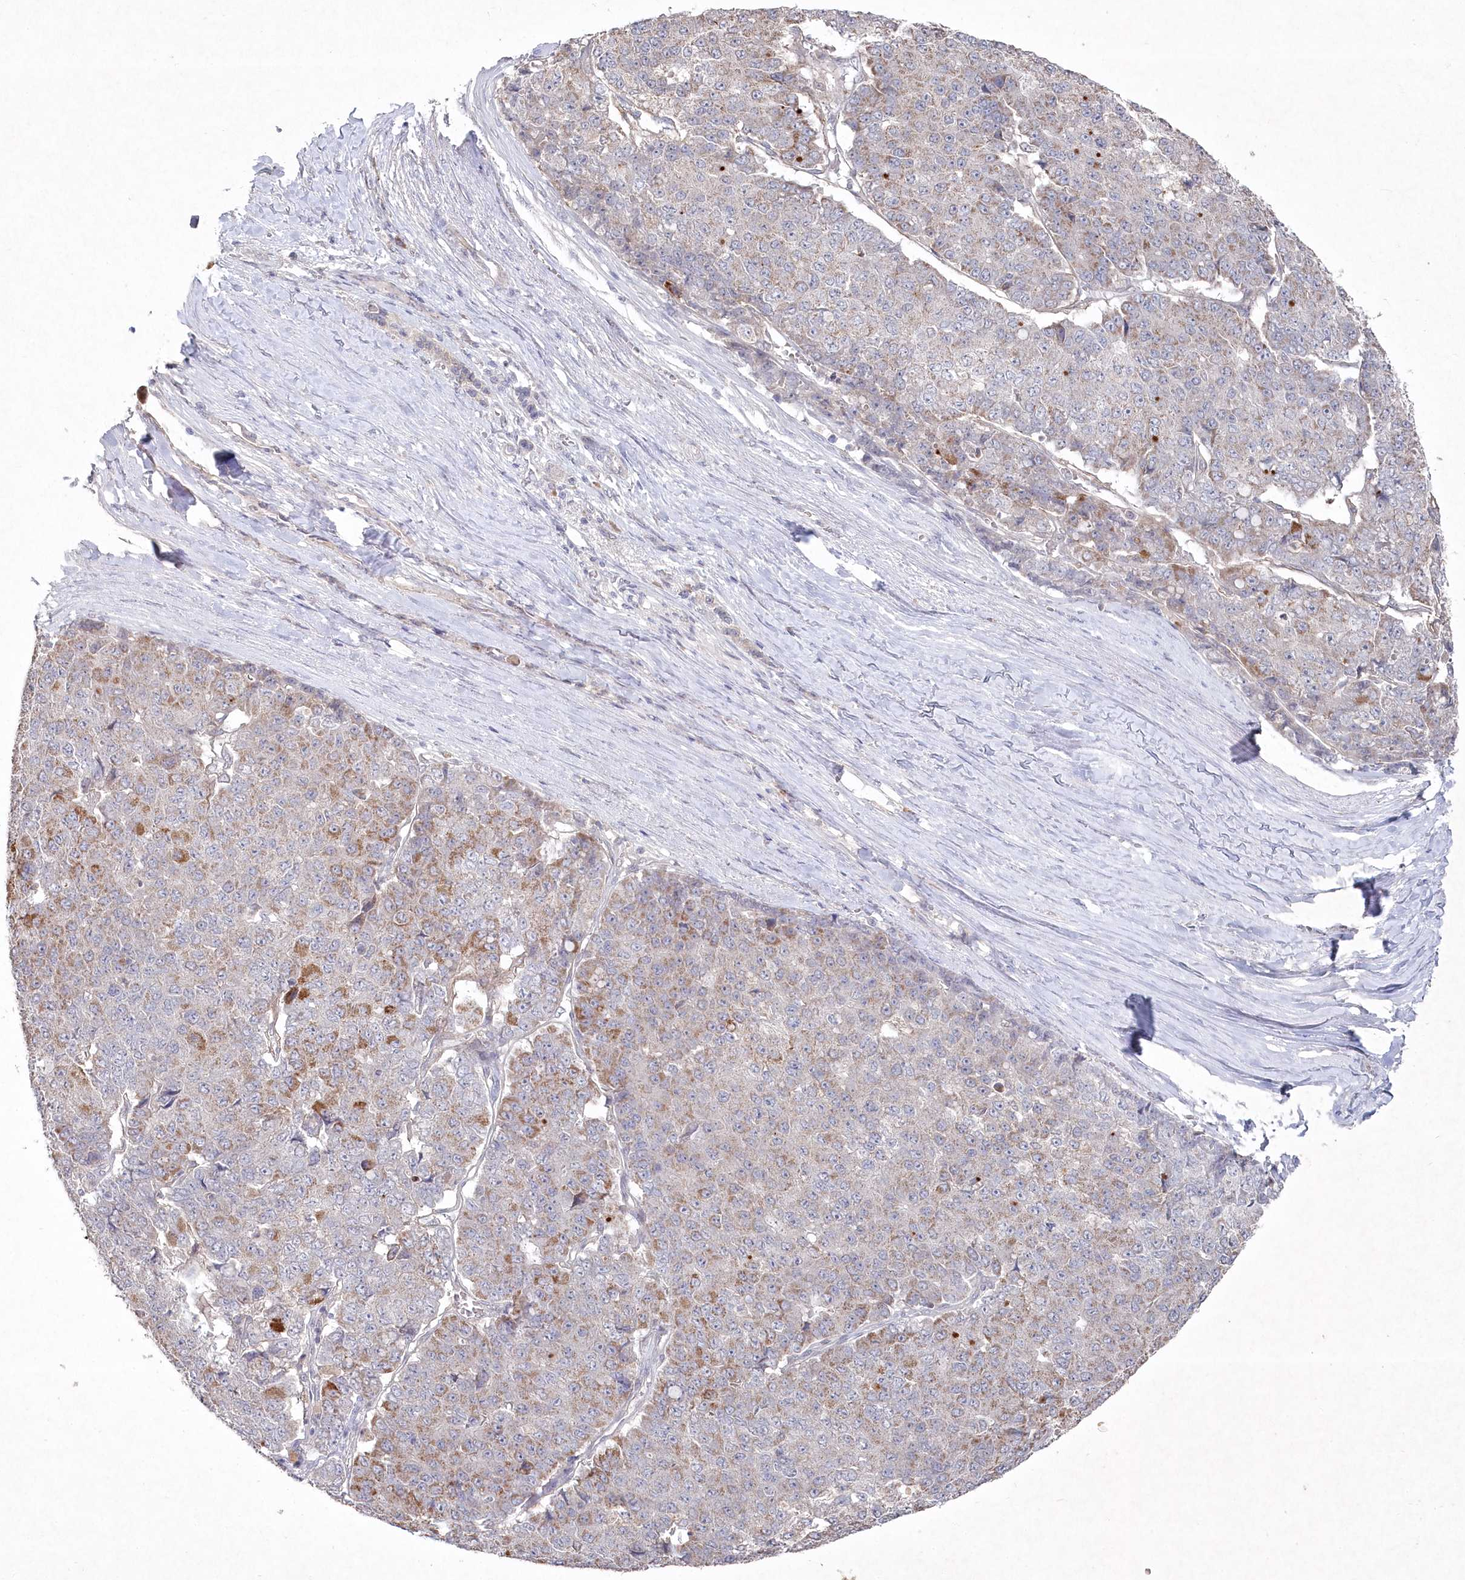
{"staining": {"intensity": "moderate", "quantity": "<25%", "location": "cytoplasmic/membranous"}, "tissue": "pancreatic cancer", "cell_type": "Tumor cells", "image_type": "cancer", "snomed": [{"axis": "morphology", "description": "Adenocarcinoma, NOS"}, {"axis": "topography", "description": "Pancreas"}], "caption": "DAB (3,3'-diaminobenzidine) immunohistochemical staining of human pancreatic cancer (adenocarcinoma) demonstrates moderate cytoplasmic/membranous protein expression in about <25% of tumor cells.", "gene": "TGFBRAP1", "patient": {"sex": "male", "age": 50}}